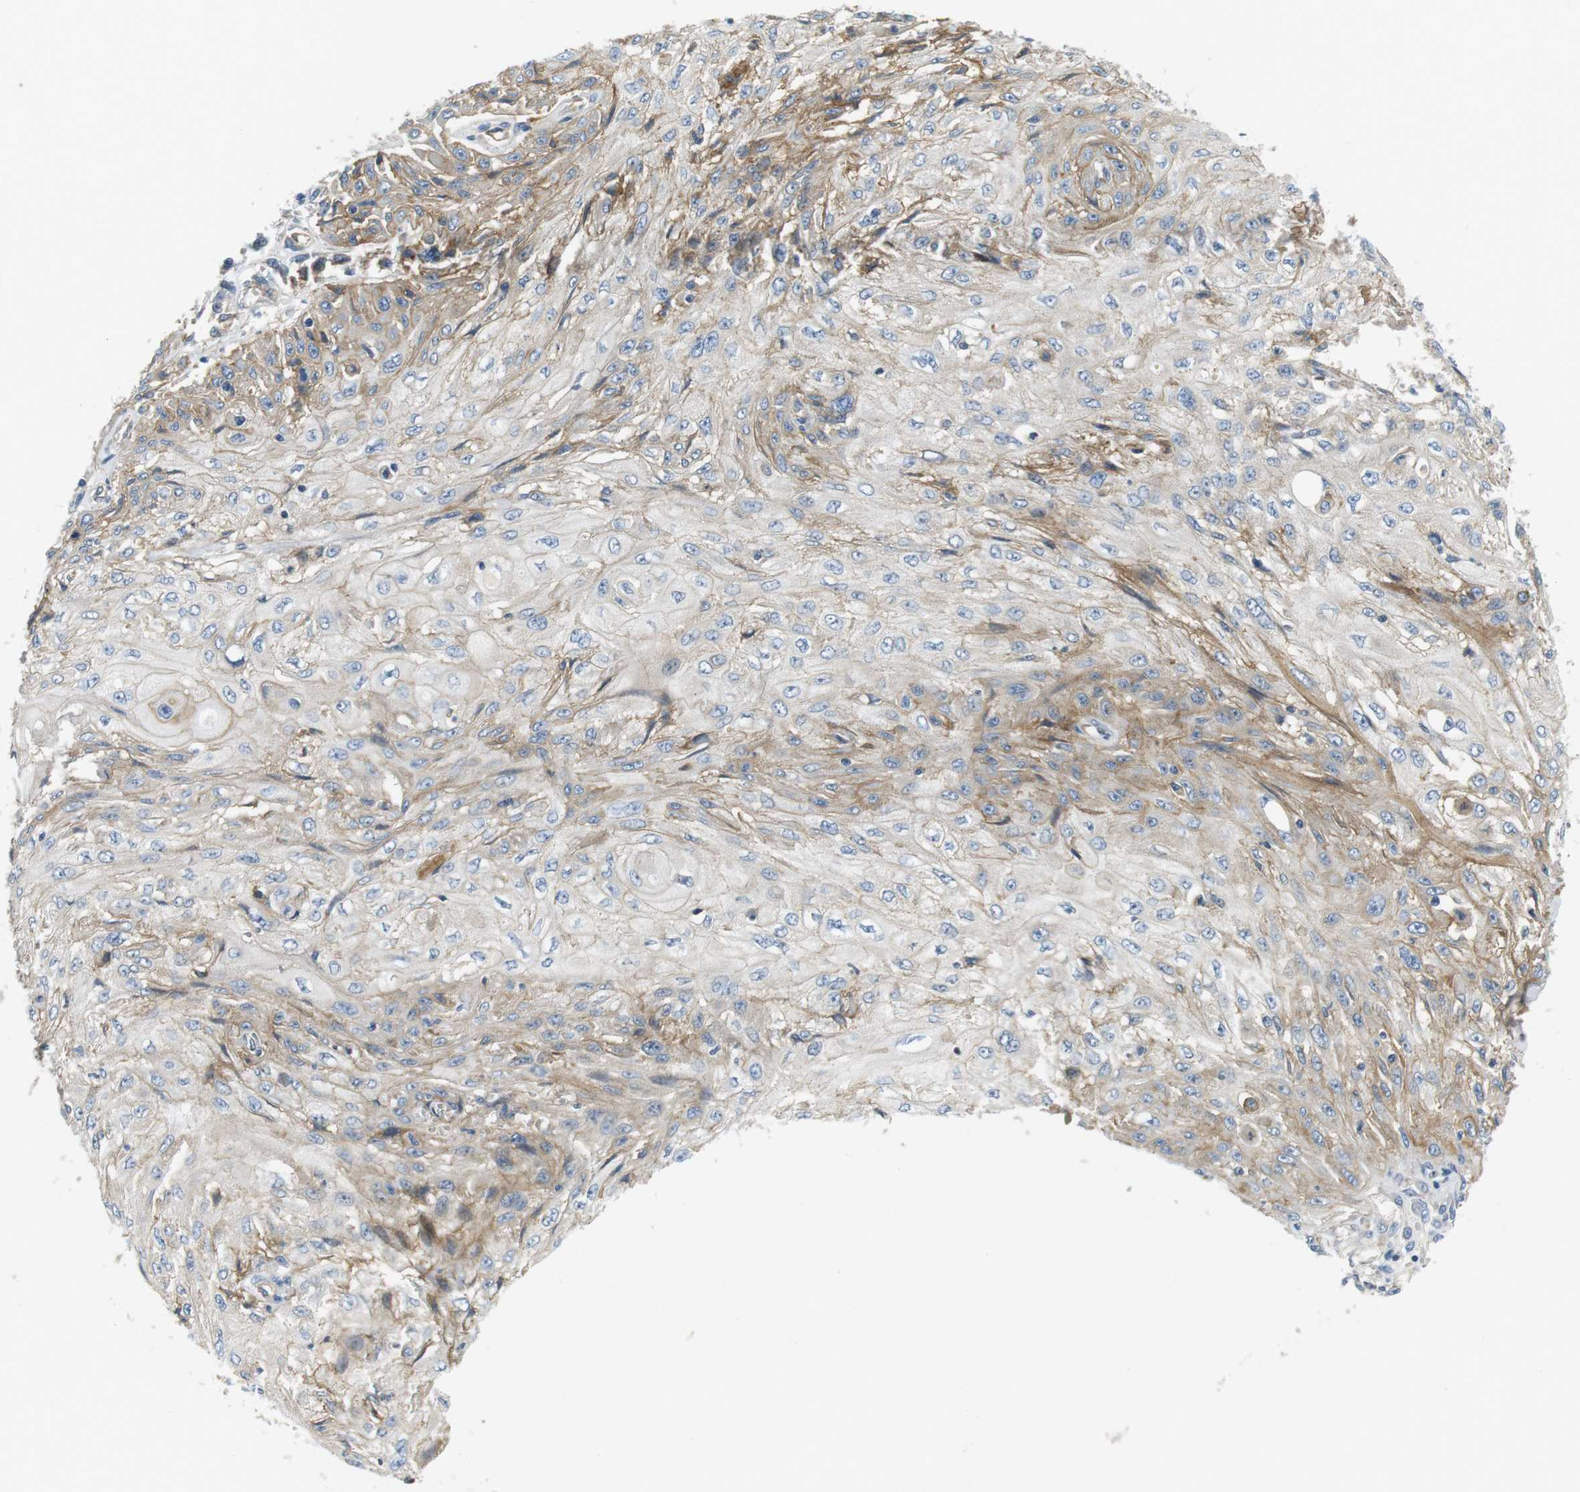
{"staining": {"intensity": "weak", "quantity": "25%-75%", "location": "cytoplasmic/membranous"}, "tissue": "skin cancer", "cell_type": "Tumor cells", "image_type": "cancer", "snomed": [{"axis": "morphology", "description": "Squamous cell carcinoma, NOS"}, {"axis": "topography", "description": "Skin"}], "caption": "Immunohistochemical staining of human squamous cell carcinoma (skin) demonstrates low levels of weak cytoplasmic/membranous positivity in about 25%-75% of tumor cells.", "gene": "SLC30A1", "patient": {"sex": "male", "age": 75}}